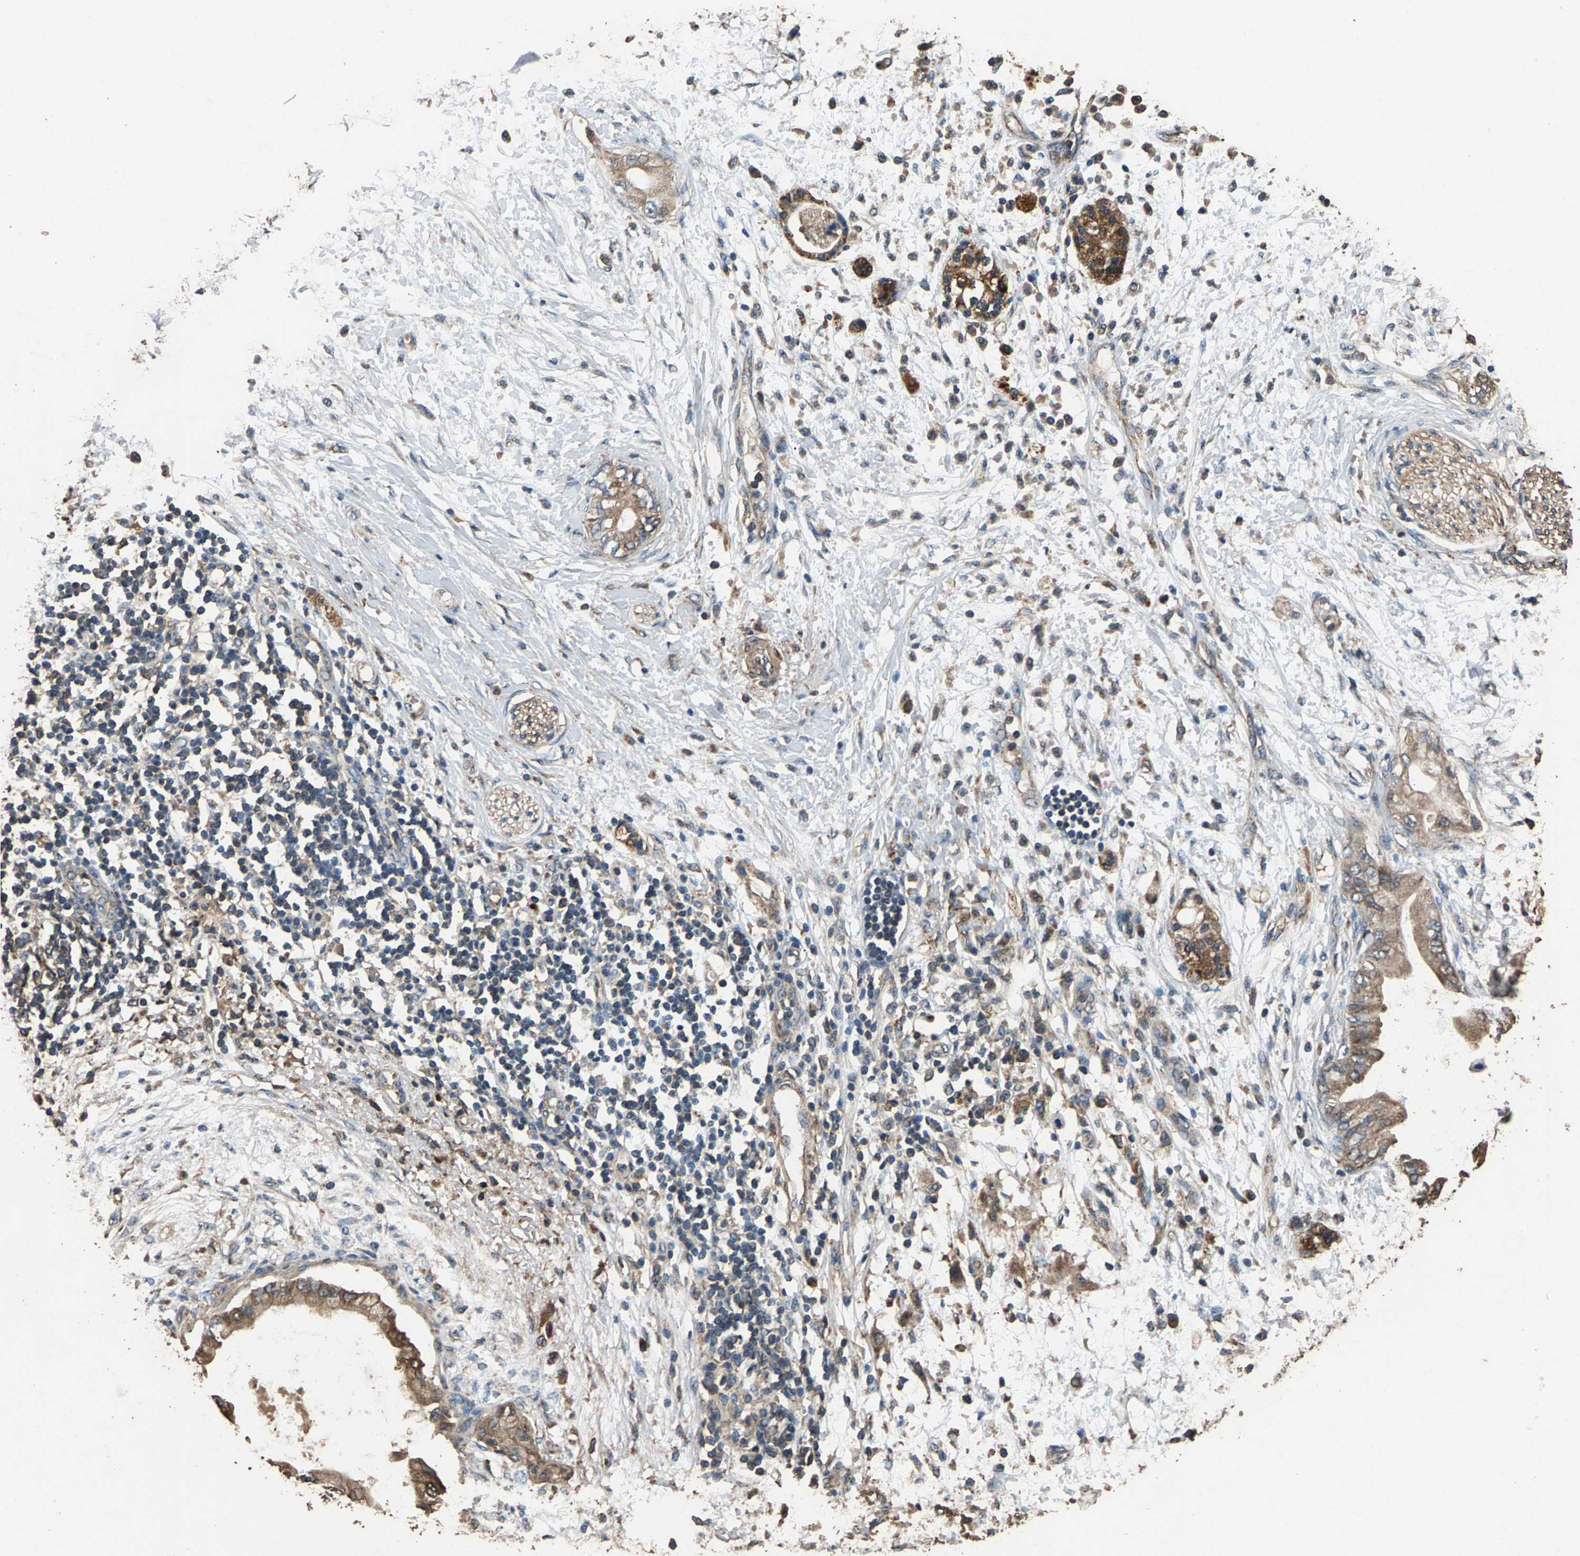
{"staining": {"intensity": "strong", "quantity": ">75%", "location": "cytoplasmic/membranous"}, "tissue": "adipose tissue", "cell_type": "Adipocytes", "image_type": "normal", "snomed": [{"axis": "morphology", "description": "Normal tissue, NOS"}, {"axis": "morphology", "description": "Adenocarcinoma, NOS"}, {"axis": "topography", "description": "Duodenum"}, {"axis": "topography", "description": "Peripheral nerve tissue"}], "caption": "Immunohistochemistry (IHC) staining of benign adipose tissue, which demonstrates high levels of strong cytoplasmic/membranous staining in about >75% of adipocytes indicating strong cytoplasmic/membranous protein expression. The staining was performed using DAB (3,3'-diaminobenzidine) (brown) for protein detection and nuclei were counterstained in hematoxylin (blue).", "gene": "MRPL27", "patient": {"sex": "female", "age": 60}}